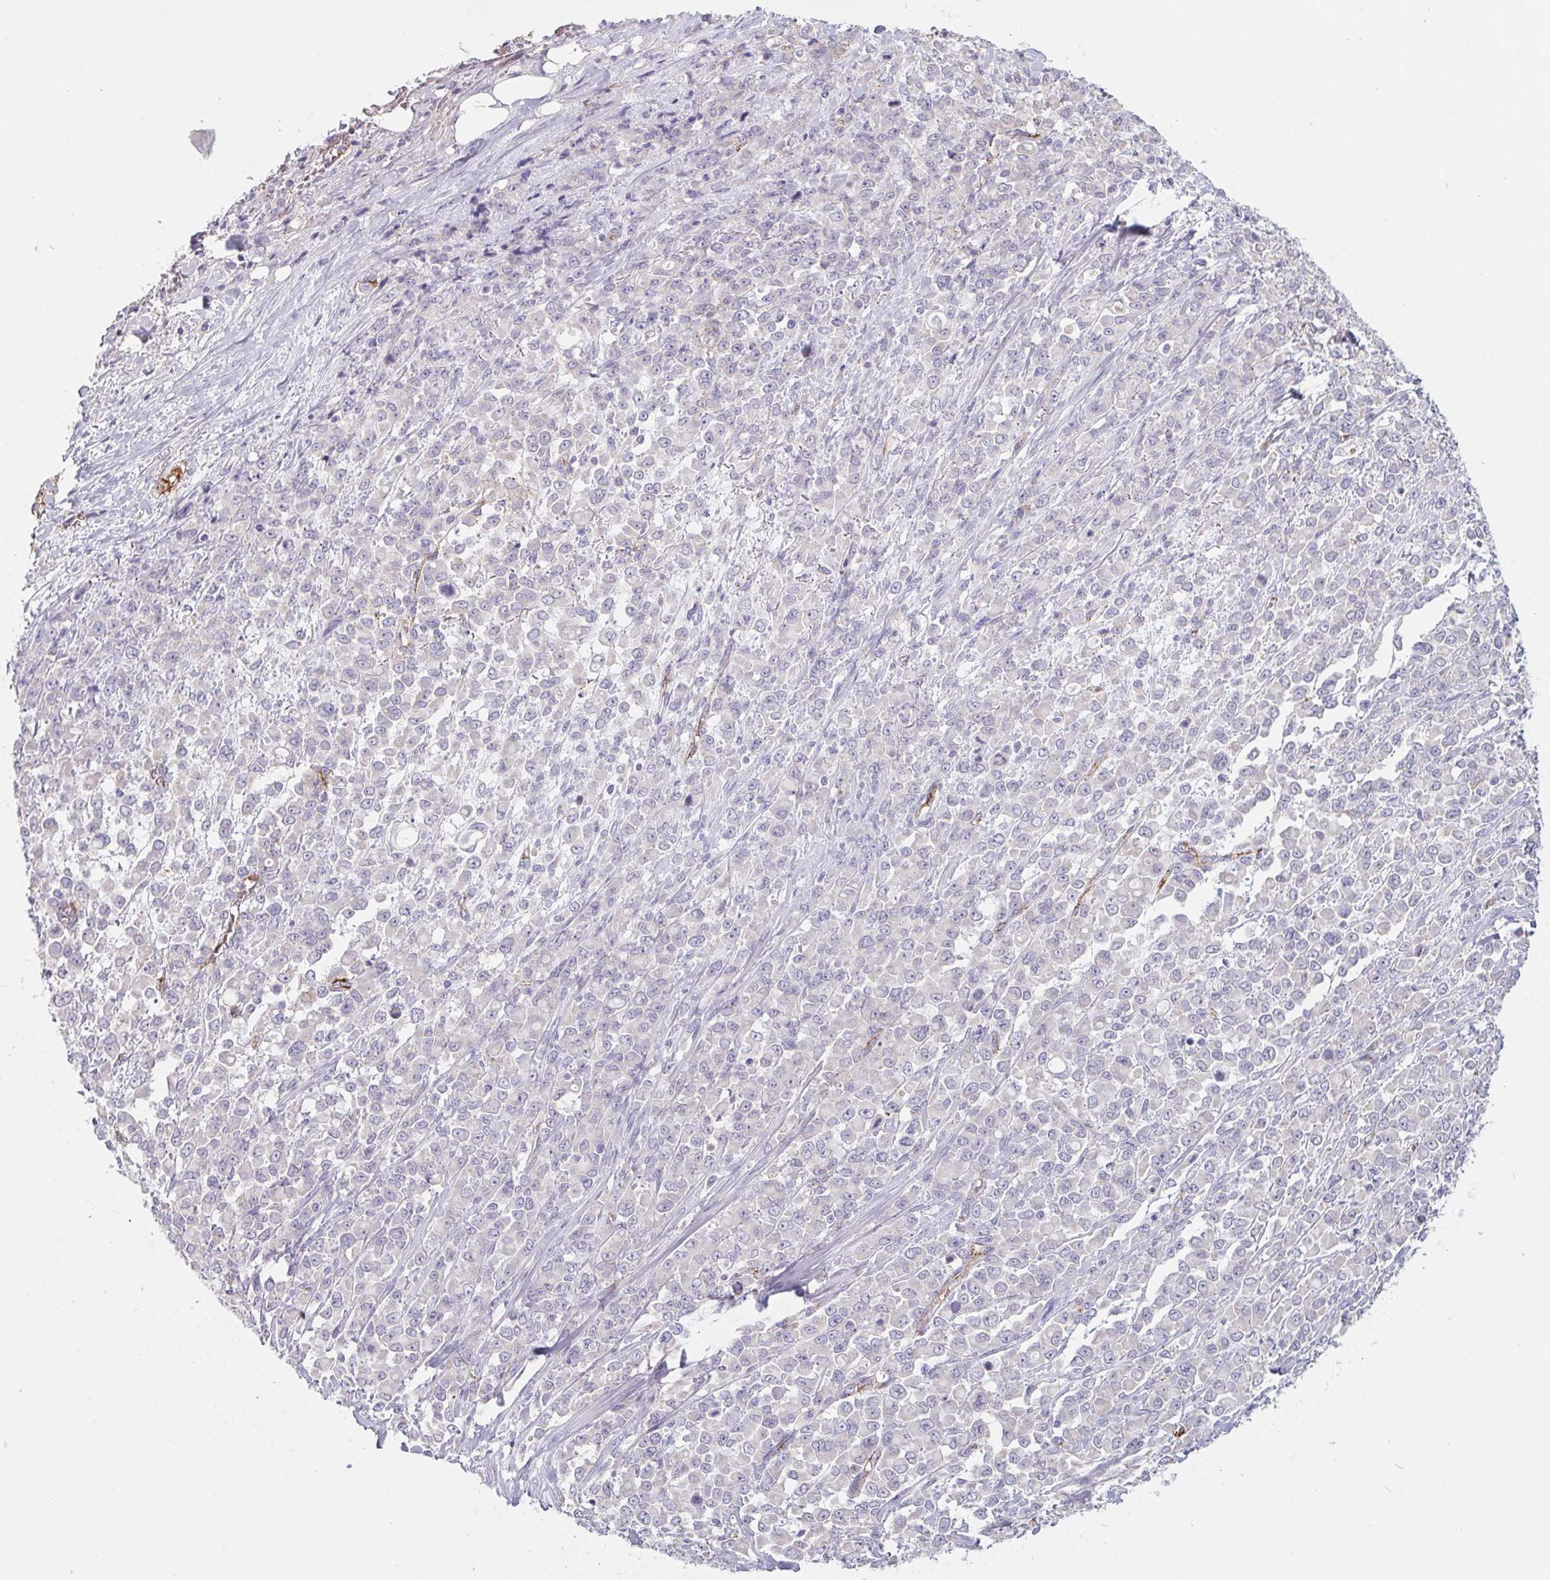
{"staining": {"intensity": "negative", "quantity": "none", "location": "none"}, "tissue": "stomach cancer", "cell_type": "Tumor cells", "image_type": "cancer", "snomed": [{"axis": "morphology", "description": "Adenocarcinoma, NOS"}, {"axis": "topography", "description": "Stomach"}], "caption": "High power microscopy histopathology image of an immunohistochemistry micrograph of stomach adenocarcinoma, revealing no significant positivity in tumor cells.", "gene": "LPA", "patient": {"sex": "female", "age": 76}}